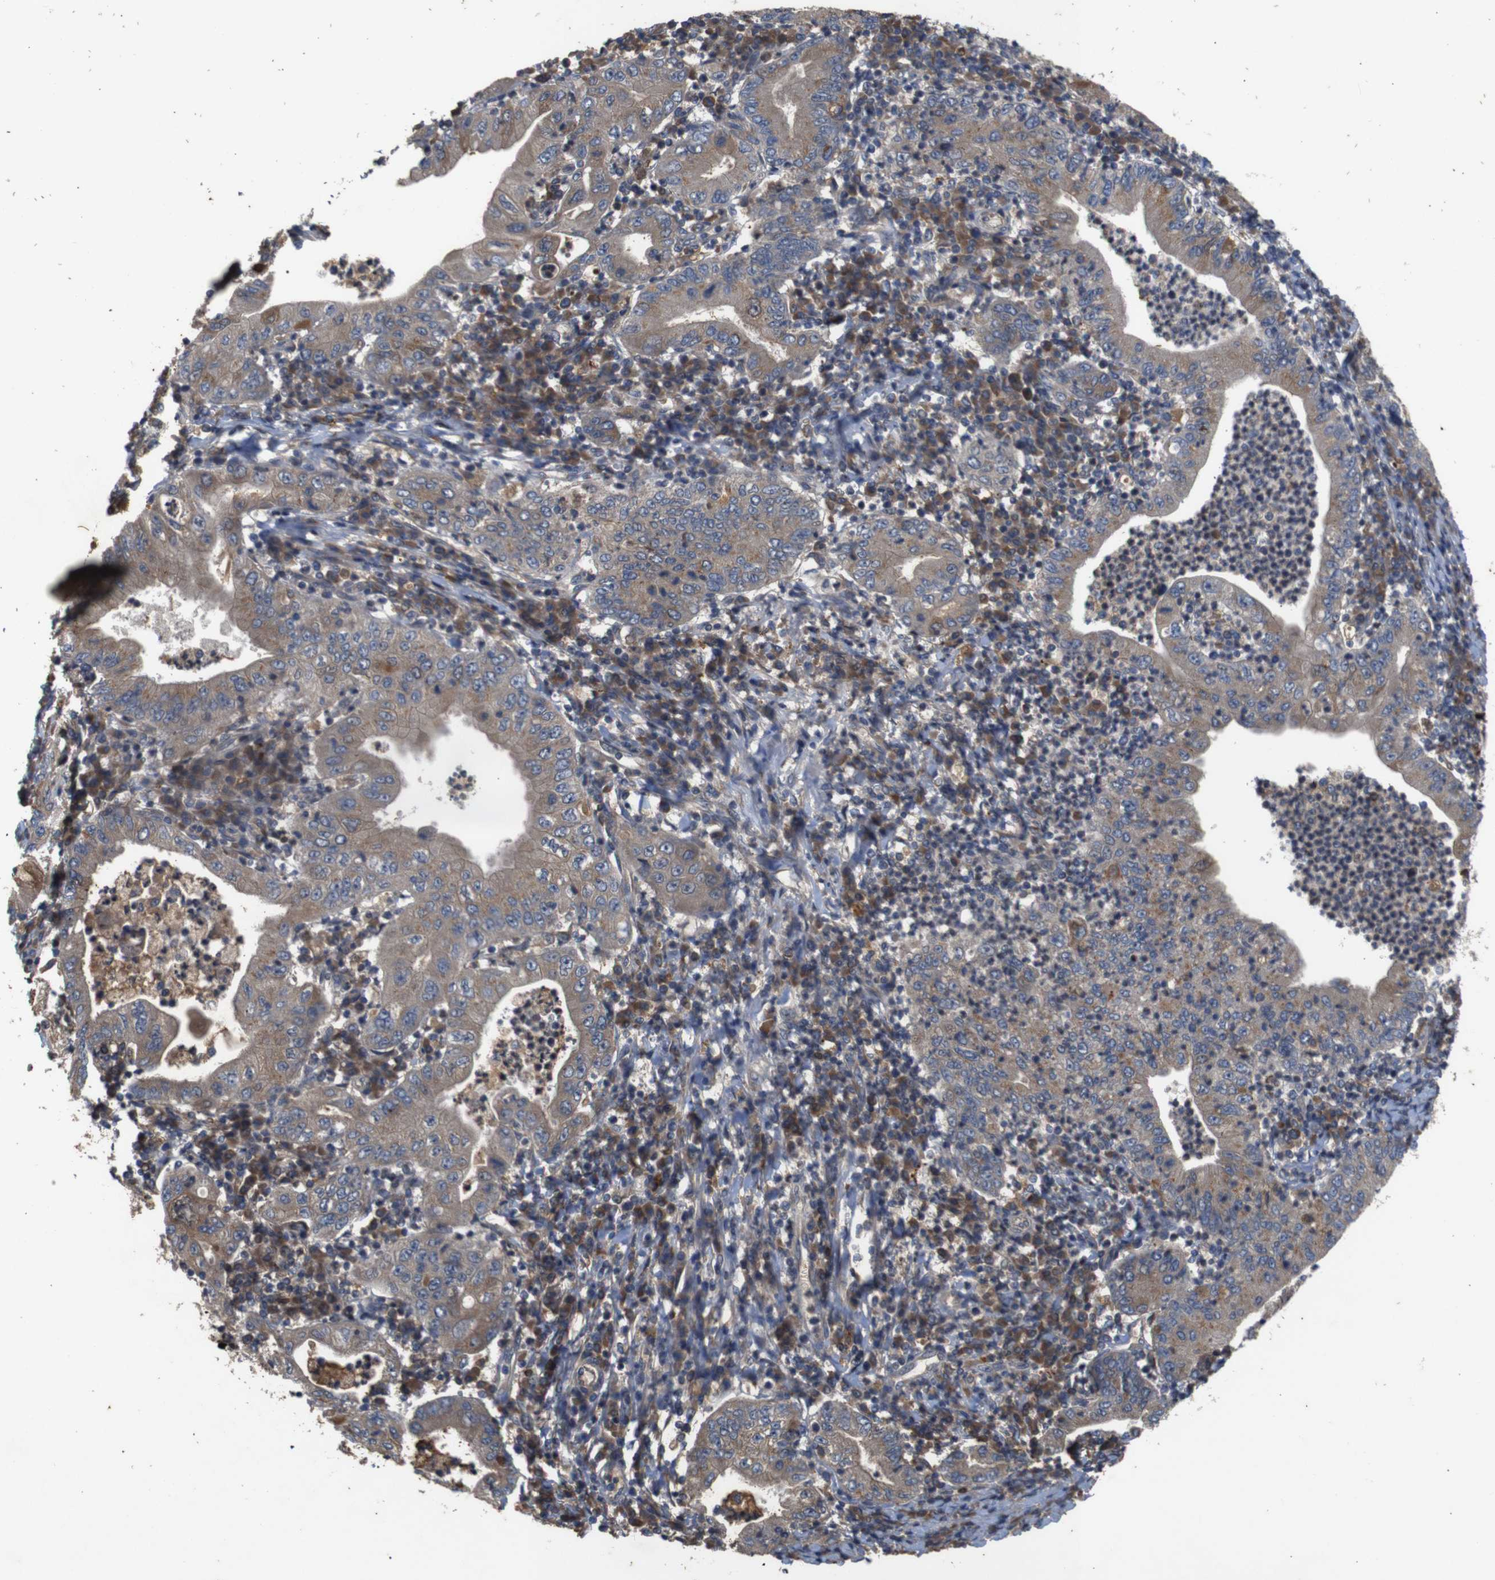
{"staining": {"intensity": "moderate", "quantity": ">75%", "location": "cytoplasmic/membranous"}, "tissue": "stomach cancer", "cell_type": "Tumor cells", "image_type": "cancer", "snomed": [{"axis": "morphology", "description": "Normal tissue, NOS"}, {"axis": "morphology", "description": "Adenocarcinoma, NOS"}, {"axis": "topography", "description": "Esophagus"}, {"axis": "topography", "description": "Stomach, upper"}, {"axis": "topography", "description": "Peripheral nerve tissue"}], "caption": "Protein analysis of adenocarcinoma (stomach) tissue exhibits moderate cytoplasmic/membranous expression in approximately >75% of tumor cells.", "gene": "PTPN1", "patient": {"sex": "male", "age": 62}}